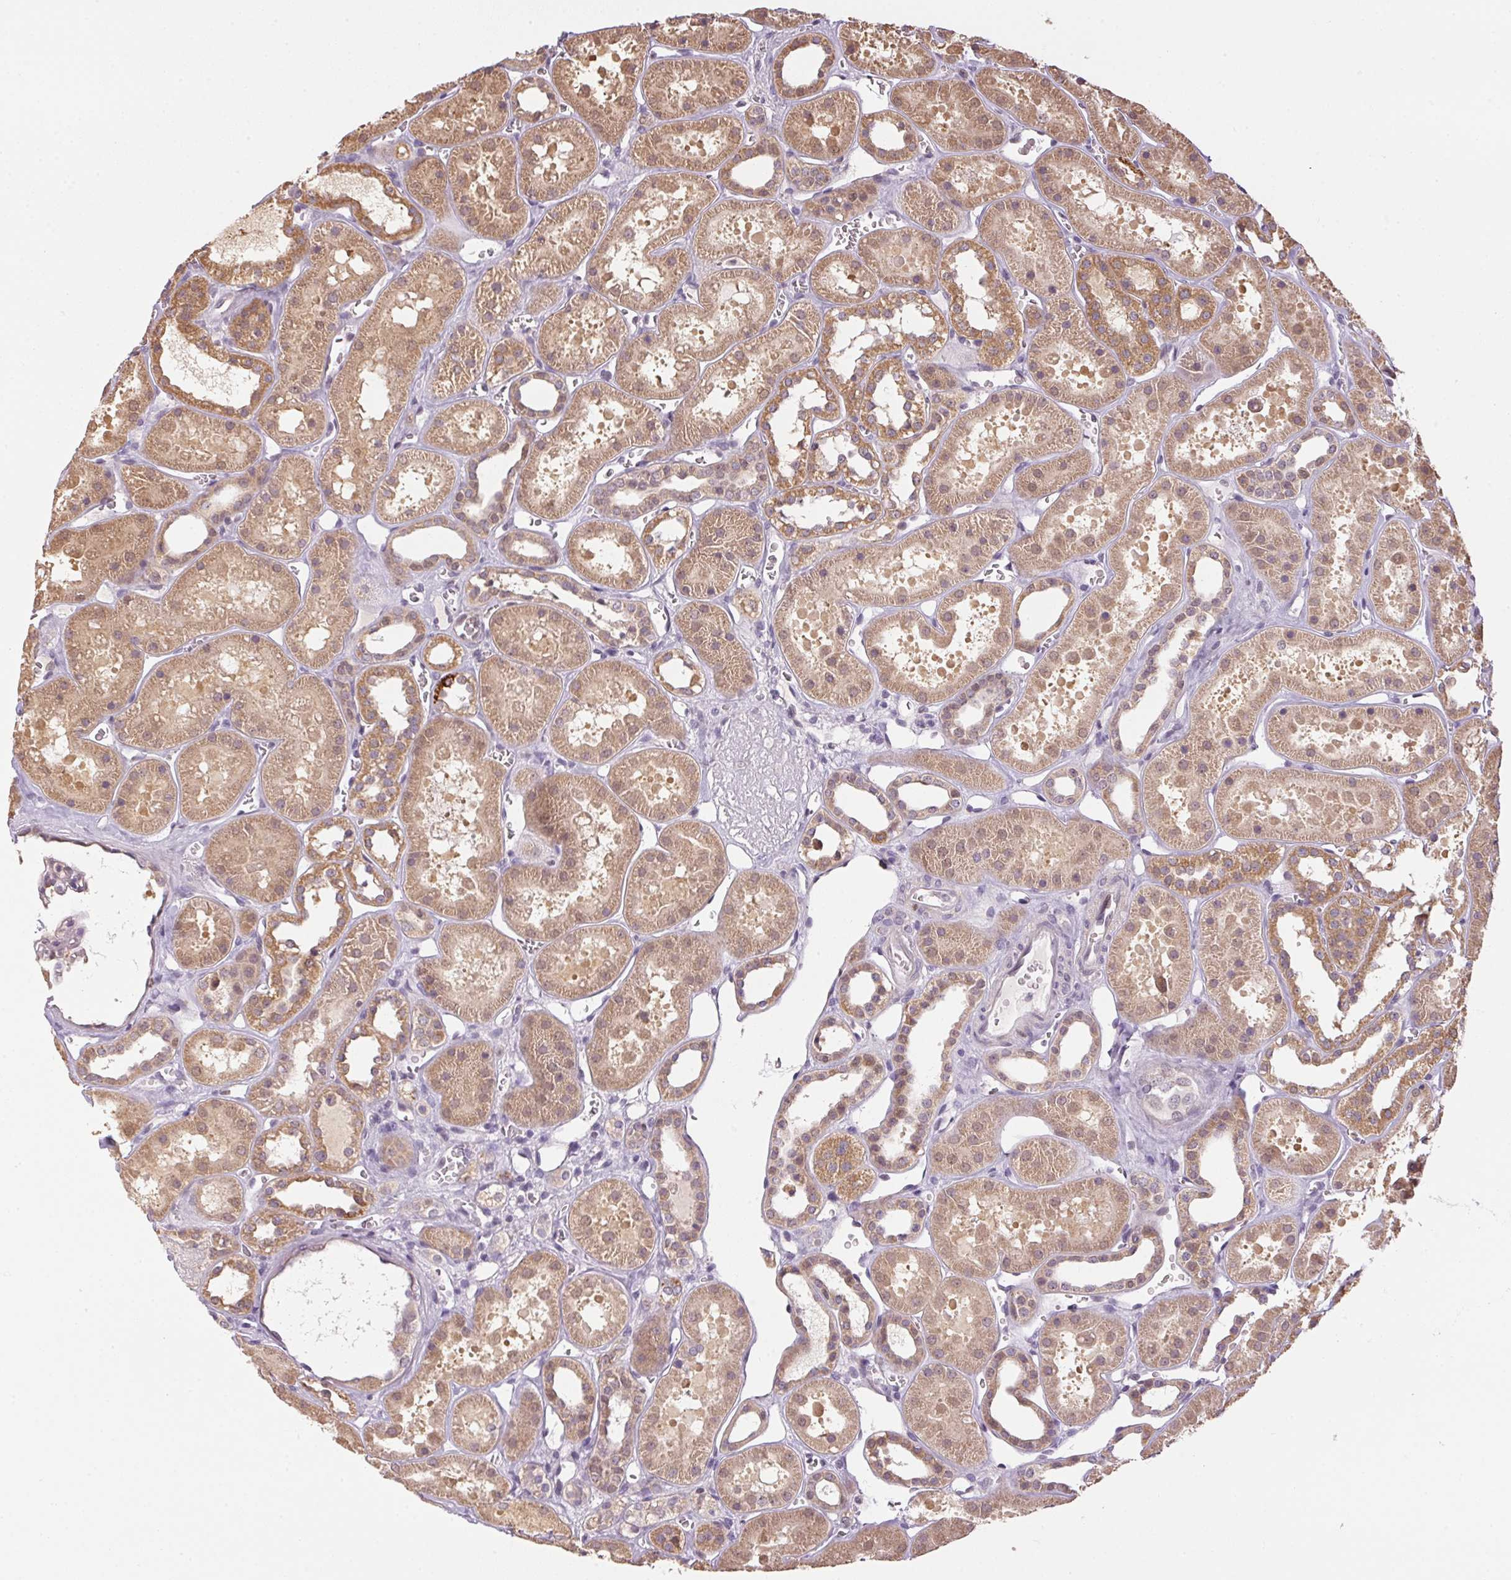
{"staining": {"intensity": "negative", "quantity": "none", "location": "none"}, "tissue": "kidney", "cell_type": "Cells in glomeruli", "image_type": "normal", "snomed": [{"axis": "morphology", "description": "Normal tissue, NOS"}, {"axis": "topography", "description": "Kidney"}], "caption": "A high-resolution micrograph shows immunohistochemistry (IHC) staining of benign kidney, which exhibits no significant positivity in cells in glomeruli.", "gene": "SC5D", "patient": {"sex": "female", "age": 41}}